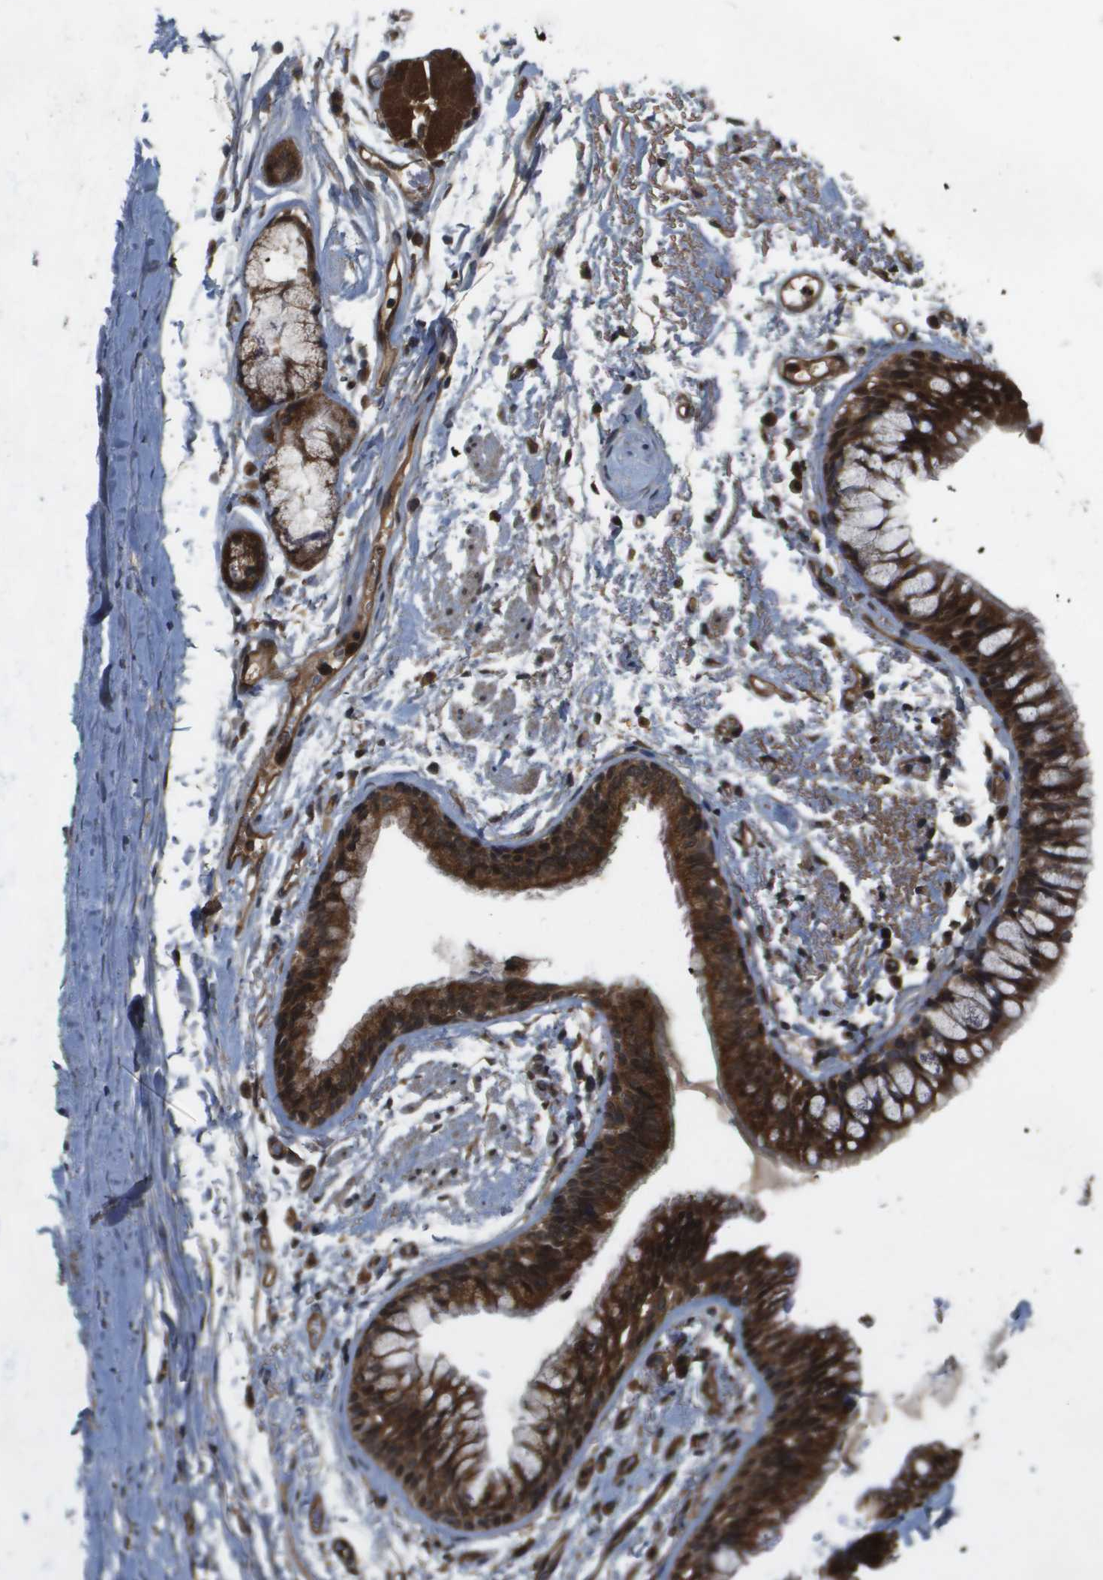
{"staining": {"intensity": "moderate", "quantity": ">75%", "location": "cytoplasmic/membranous"}, "tissue": "adipose tissue", "cell_type": "Adipocytes", "image_type": "normal", "snomed": [{"axis": "morphology", "description": "Normal tissue, NOS"}, {"axis": "topography", "description": "Cartilage tissue"}, {"axis": "topography", "description": "Bronchus"}], "caption": "Immunohistochemical staining of unremarkable adipose tissue shows >75% levels of moderate cytoplasmic/membranous protein positivity in approximately >75% of adipocytes. The staining is performed using DAB brown chromogen to label protein expression. The nuclei are counter-stained blue using hematoxylin.", "gene": "SPTLC1", "patient": {"sex": "female", "age": 73}}